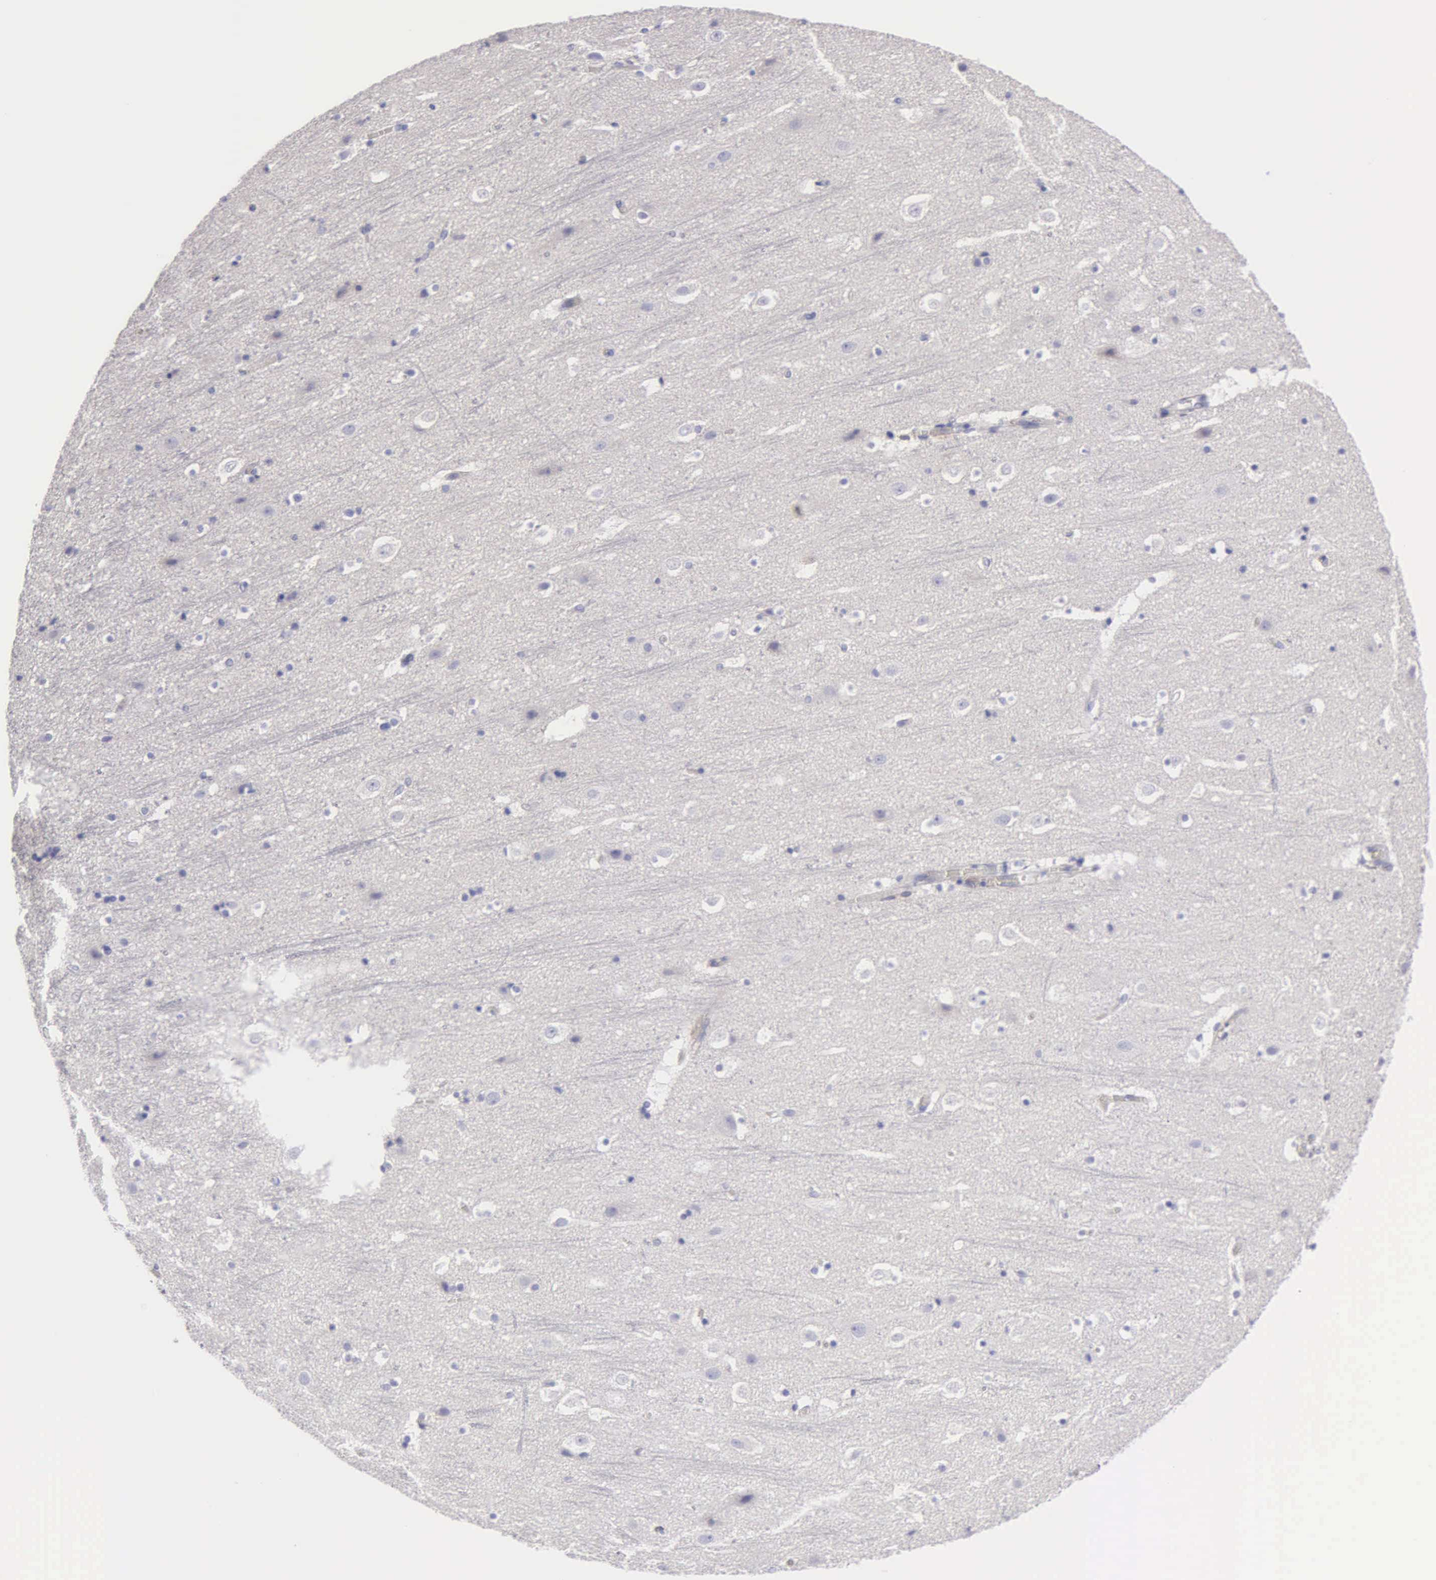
{"staining": {"intensity": "negative", "quantity": "none", "location": "none"}, "tissue": "cerebral cortex", "cell_type": "Endothelial cells", "image_type": "normal", "snomed": [{"axis": "morphology", "description": "Normal tissue, NOS"}, {"axis": "topography", "description": "Cerebral cortex"}], "caption": "The IHC image has no significant staining in endothelial cells of cerebral cortex. (Stains: DAB immunohistochemistry (IHC) with hematoxylin counter stain, Microscopy: brightfield microscopy at high magnification).", "gene": "TYRP1", "patient": {"sex": "male", "age": 45}}